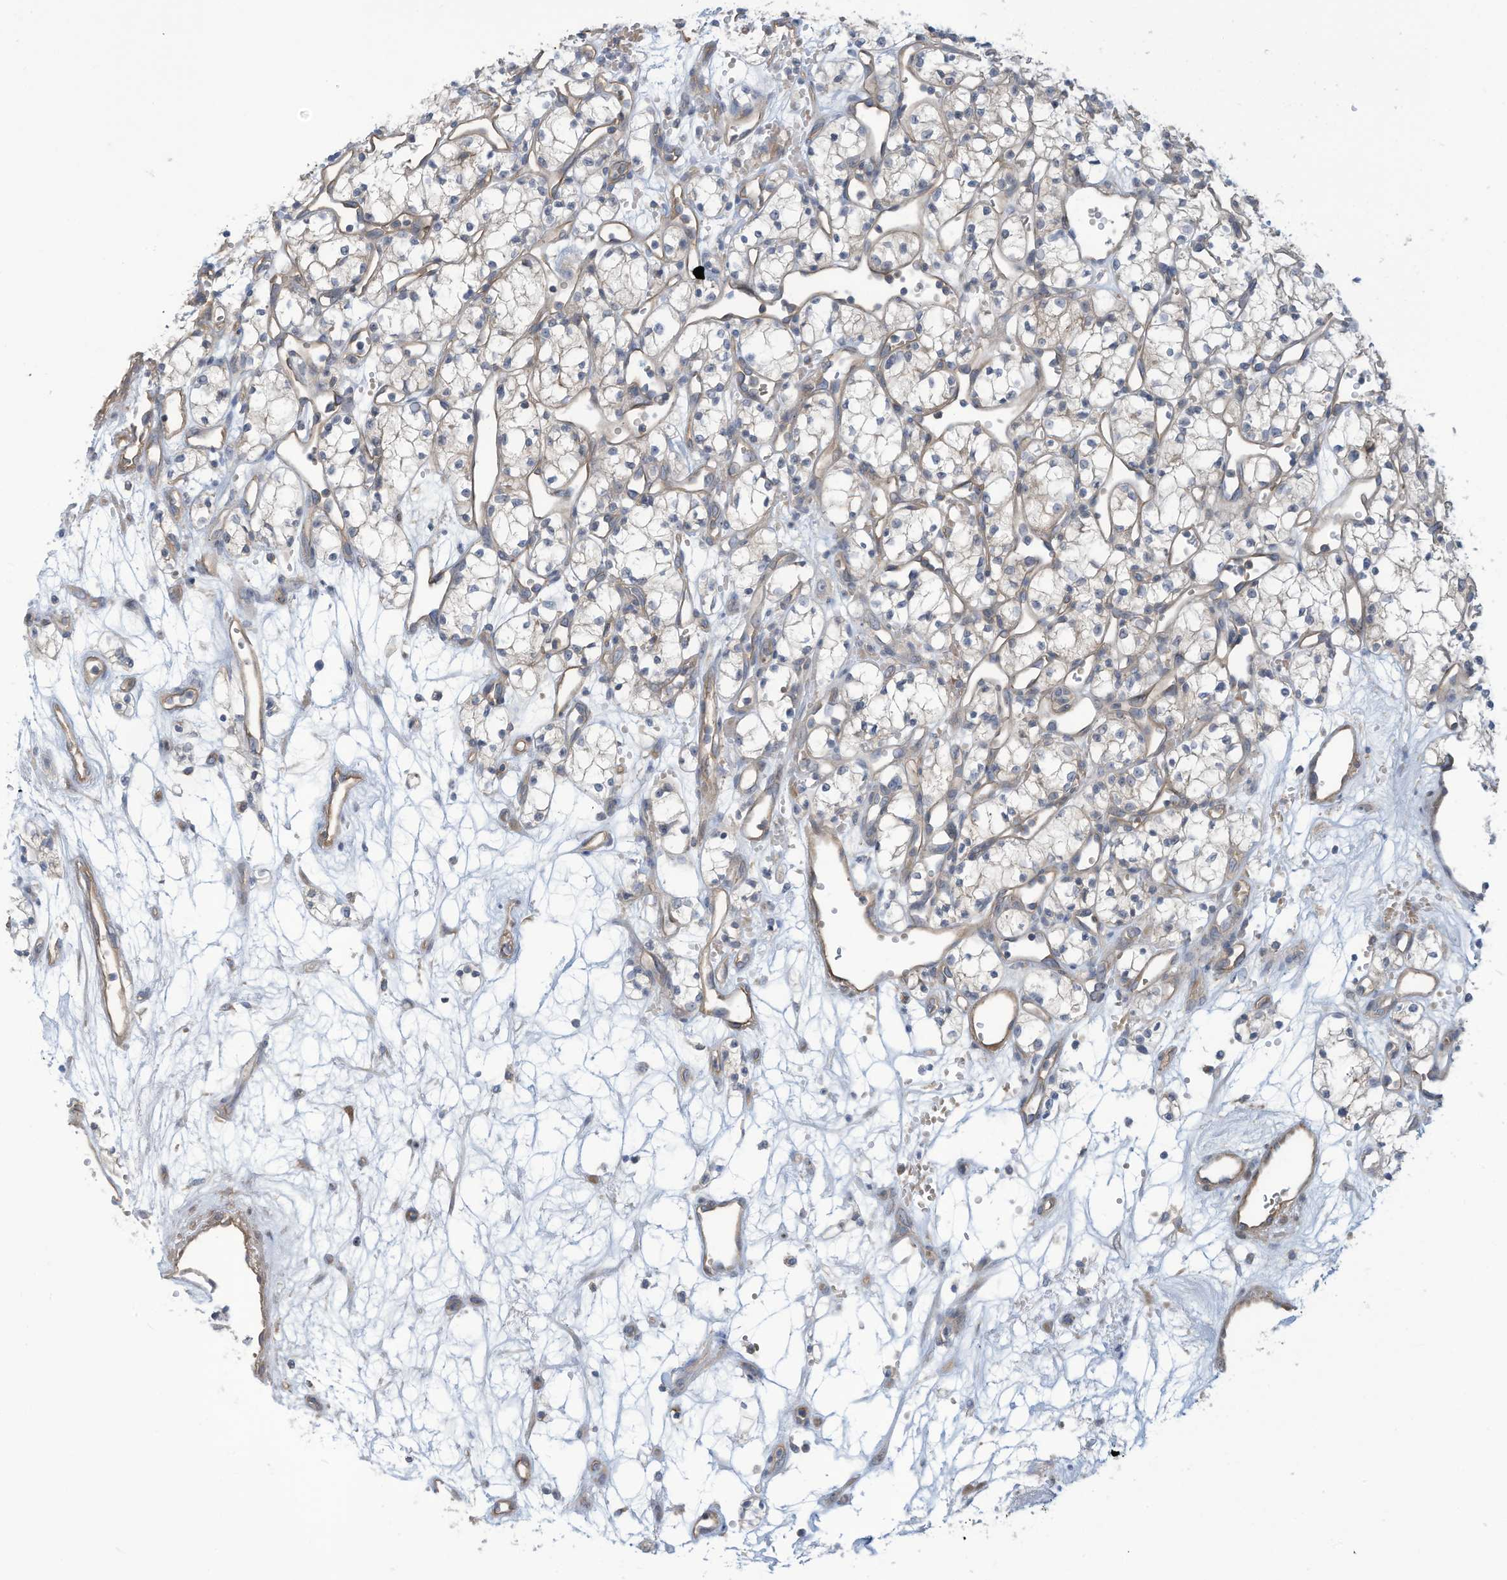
{"staining": {"intensity": "negative", "quantity": "none", "location": "none"}, "tissue": "renal cancer", "cell_type": "Tumor cells", "image_type": "cancer", "snomed": [{"axis": "morphology", "description": "Adenocarcinoma, NOS"}, {"axis": "topography", "description": "Kidney"}], "caption": "High magnification brightfield microscopy of renal cancer (adenocarcinoma) stained with DAB (brown) and counterstained with hematoxylin (blue): tumor cells show no significant expression. The staining is performed using DAB brown chromogen with nuclei counter-stained in using hematoxylin.", "gene": "ADAT2", "patient": {"sex": "male", "age": 59}}